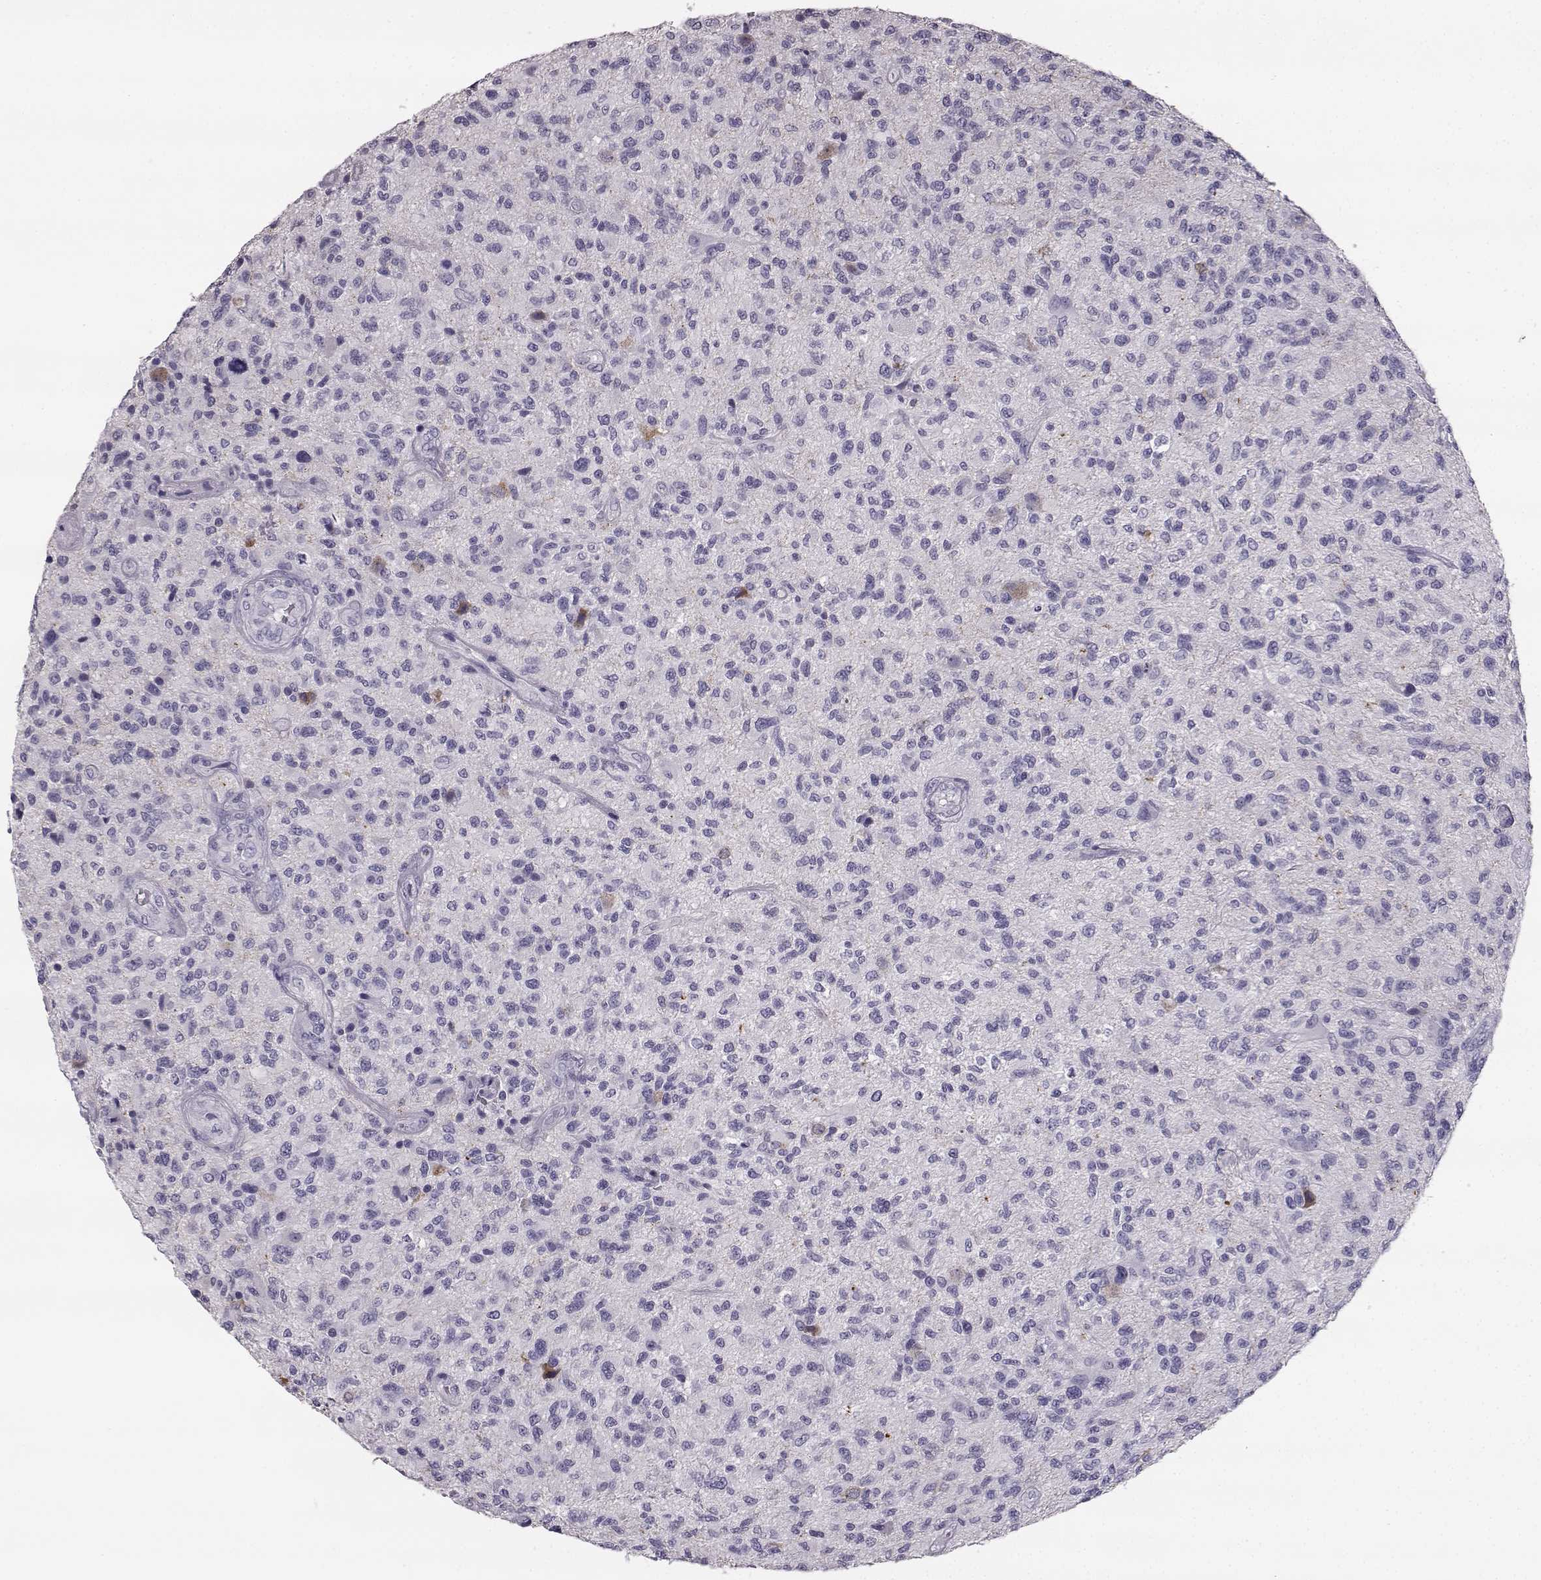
{"staining": {"intensity": "negative", "quantity": "none", "location": "none"}, "tissue": "glioma", "cell_type": "Tumor cells", "image_type": "cancer", "snomed": [{"axis": "morphology", "description": "Glioma, malignant, High grade"}, {"axis": "topography", "description": "Brain"}], "caption": "An IHC histopathology image of high-grade glioma (malignant) is shown. There is no staining in tumor cells of high-grade glioma (malignant).", "gene": "NPTXR", "patient": {"sex": "male", "age": 47}}